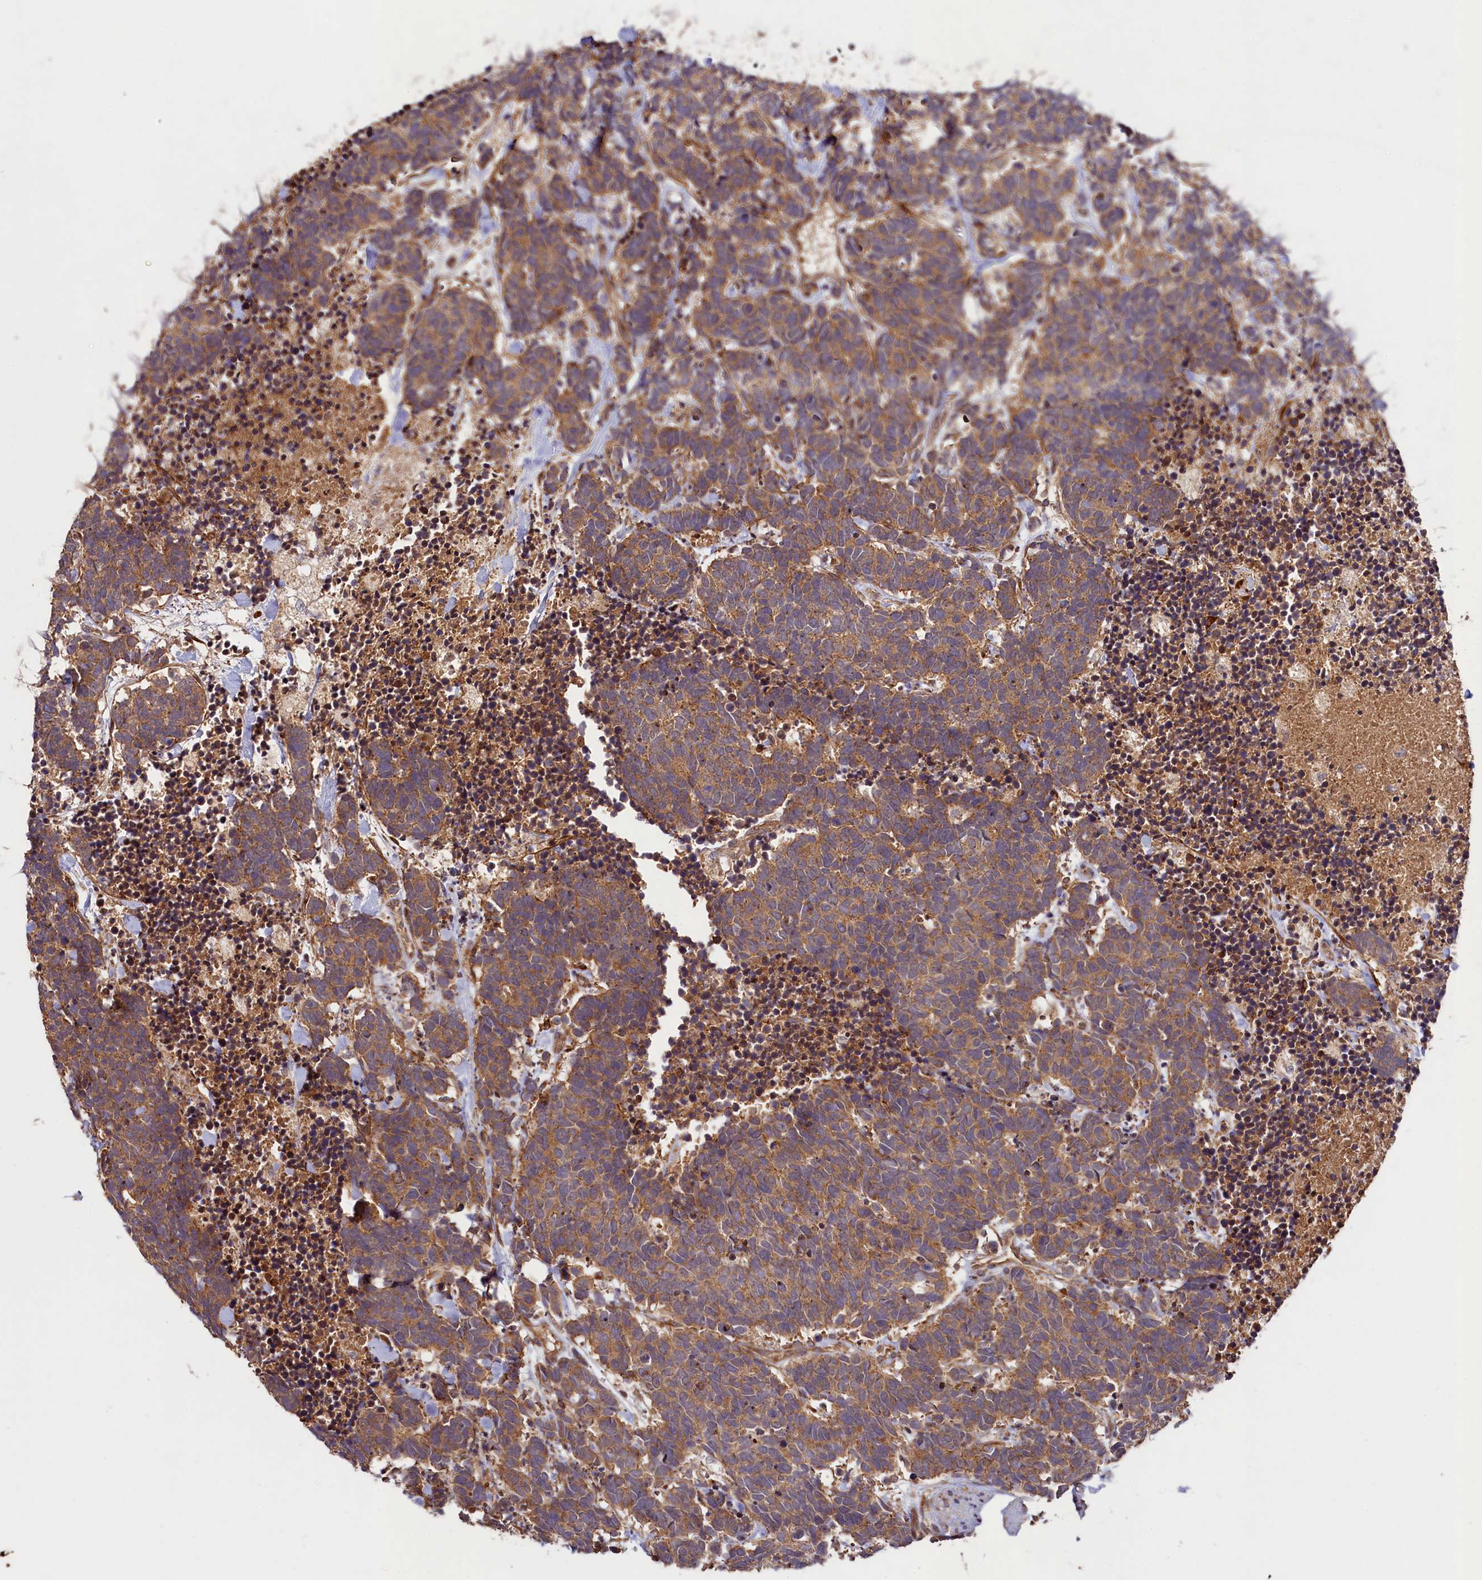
{"staining": {"intensity": "moderate", "quantity": ">75%", "location": "cytoplasmic/membranous"}, "tissue": "carcinoid", "cell_type": "Tumor cells", "image_type": "cancer", "snomed": [{"axis": "morphology", "description": "Carcinoma, NOS"}, {"axis": "morphology", "description": "Carcinoid, malignant, NOS"}, {"axis": "topography", "description": "Prostate"}], "caption": "A medium amount of moderate cytoplasmic/membranous expression is identified in approximately >75% of tumor cells in carcinoid tissue.", "gene": "CCDC102A", "patient": {"sex": "male", "age": 57}}